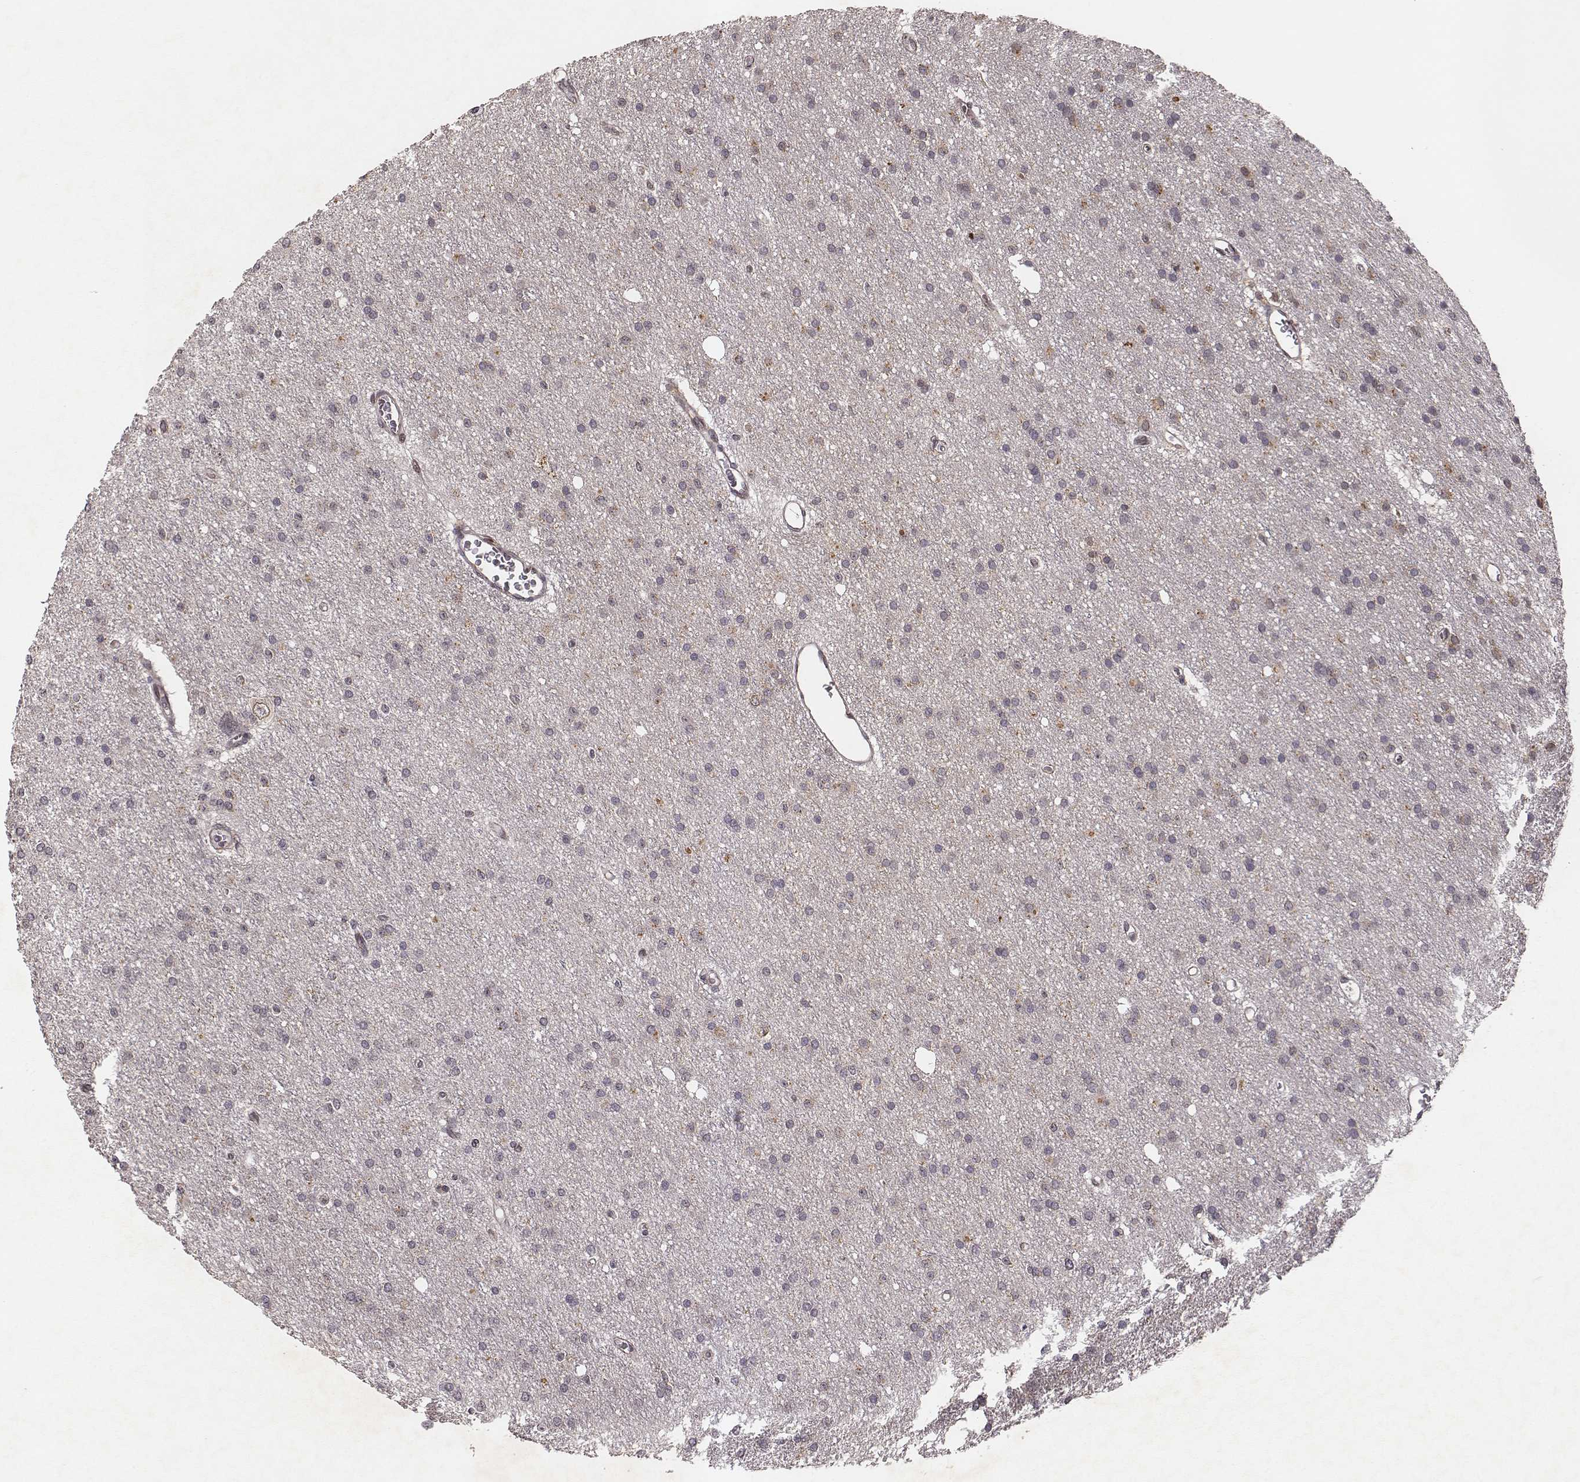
{"staining": {"intensity": "negative", "quantity": "none", "location": "none"}, "tissue": "glioma", "cell_type": "Tumor cells", "image_type": "cancer", "snomed": [{"axis": "morphology", "description": "Glioma, malignant, Low grade"}, {"axis": "topography", "description": "Brain"}], "caption": "Immunohistochemistry photomicrograph of neoplastic tissue: human glioma stained with DAB exhibits no significant protein expression in tumor cells.", "gene": "WDR59", "patient": {"sex": "male", "age": 27}}